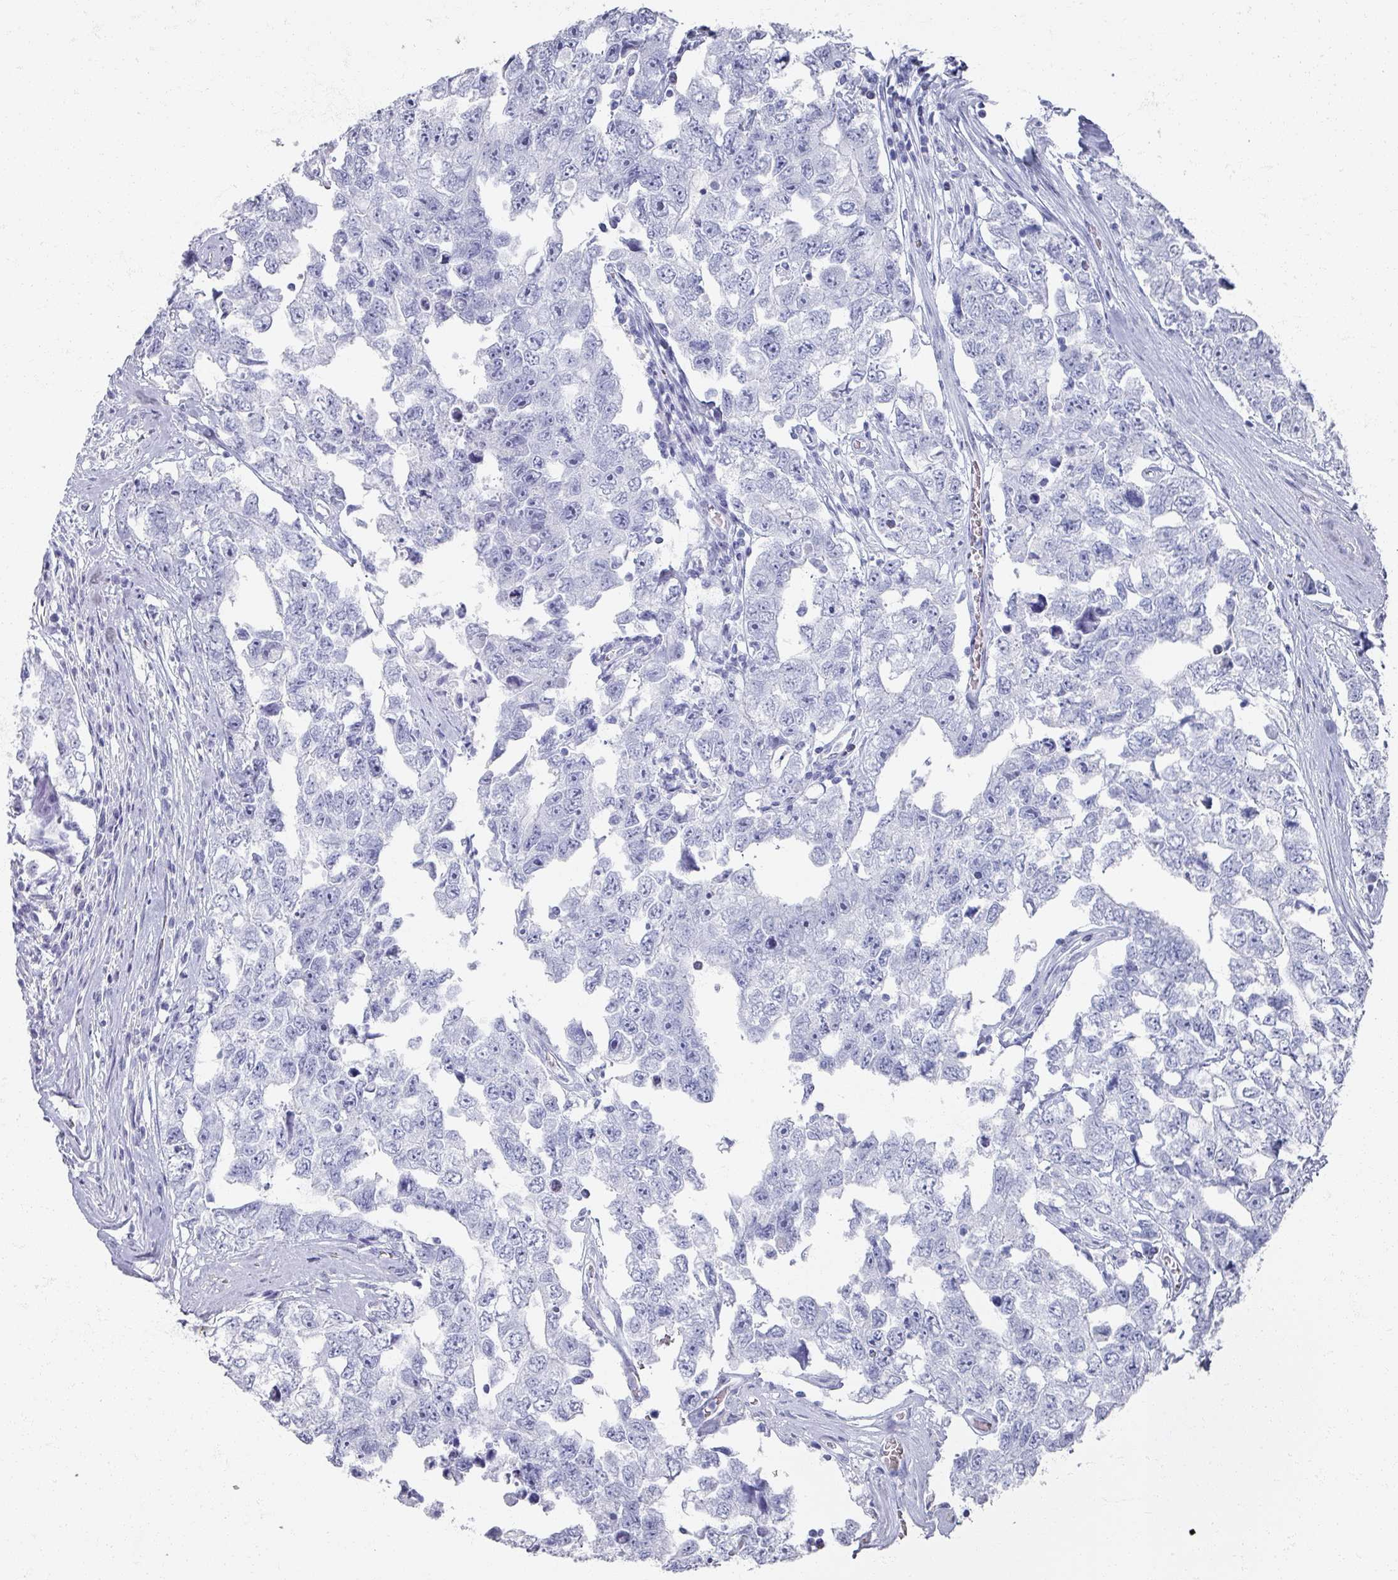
{"staining": {"intensity": "negative", "quantity": "none", "location": "none"}, "tissue": "testis cancer", "cell_type": "Tumor cells", "image_type": "cancer", "snomed": [{"axis": "morphology", "description": "Carcinoma, Embryonal, NOS"}, {"axis": "topography", "description": "Testis"}], "caption": "A histopathology image of human testis embryonal carcinoma is negative for staining in tumor cells.", "gene": "OMG", "patient": {"sex": "male", "age": 22}}